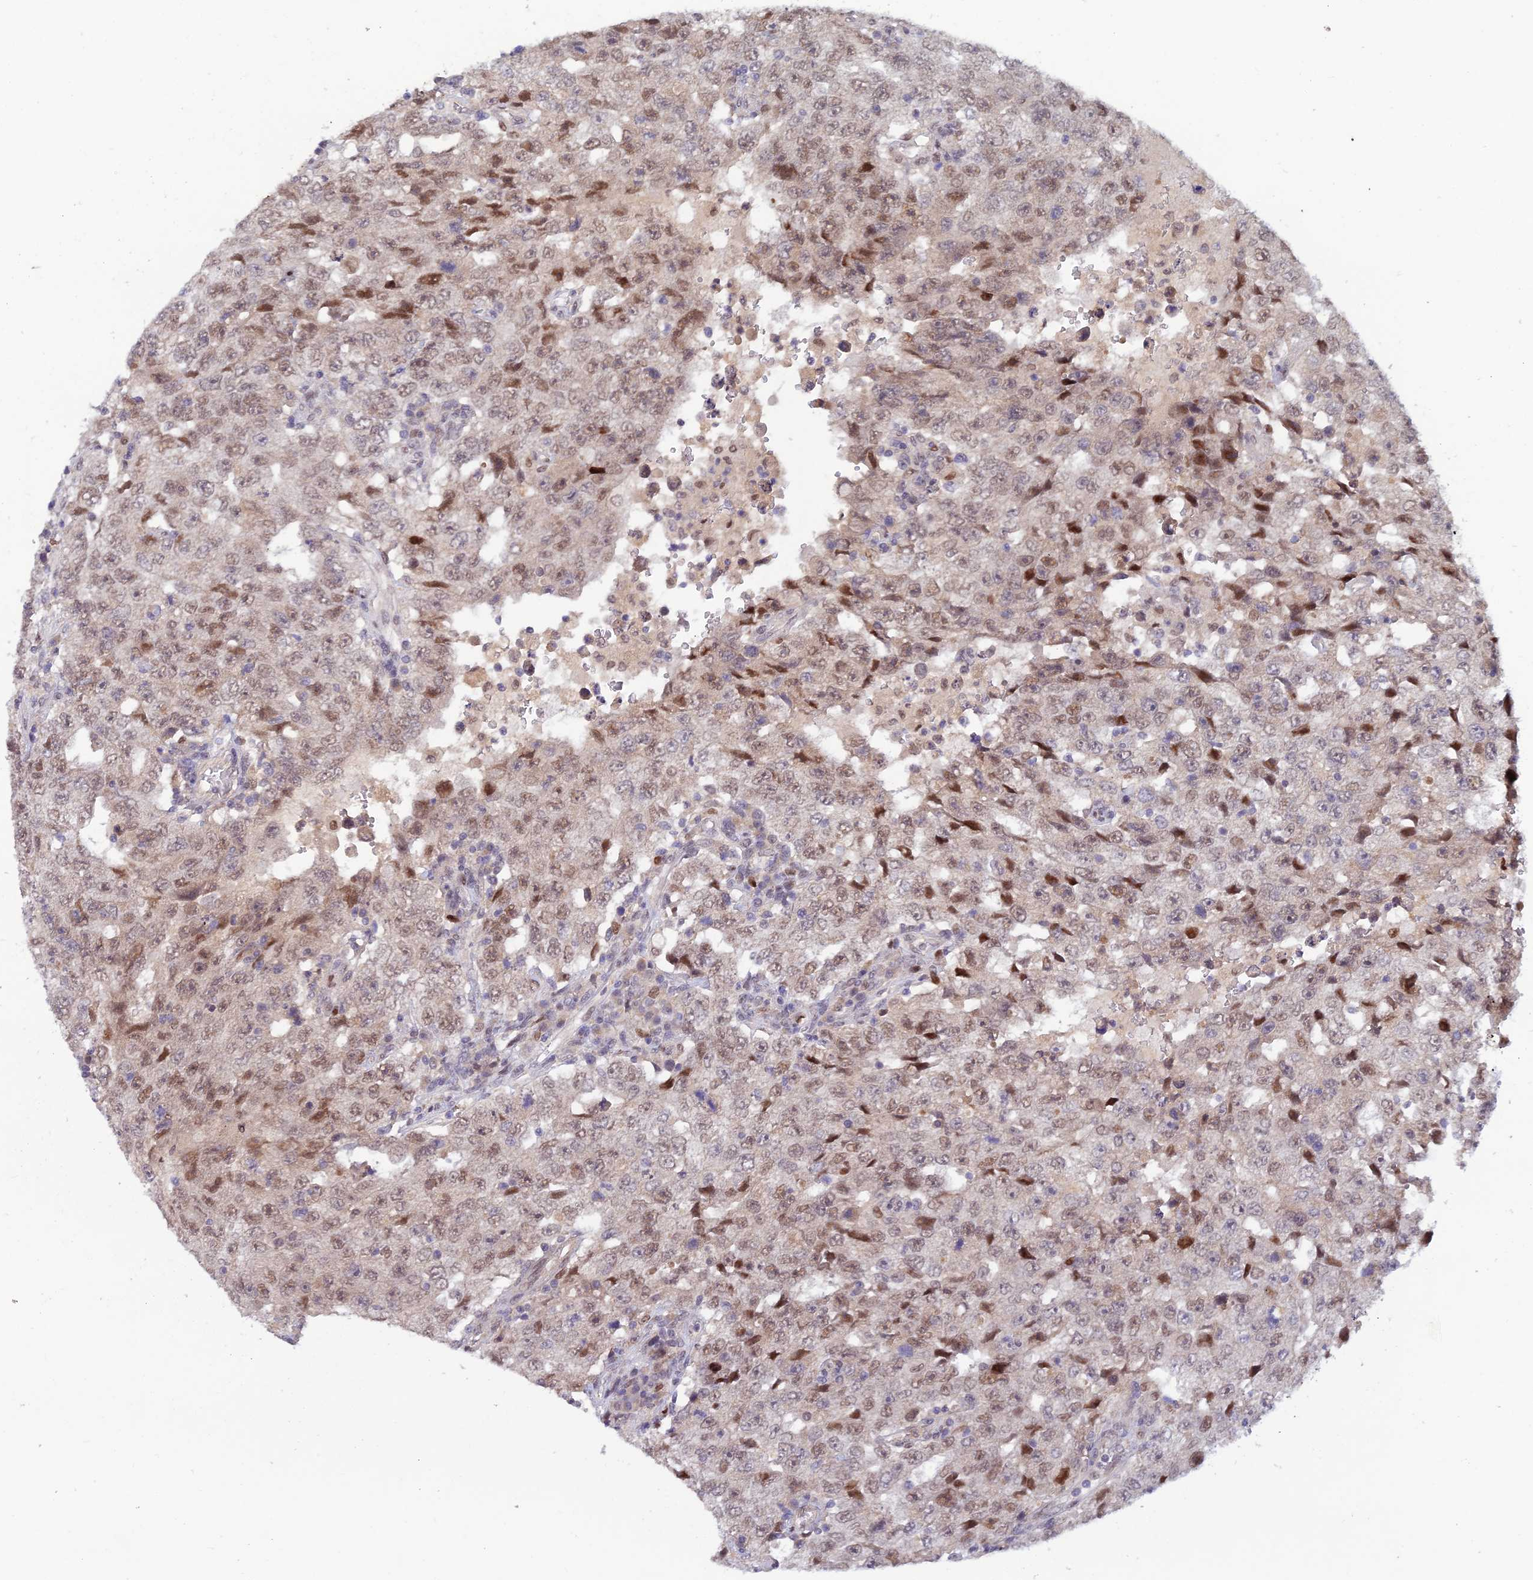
{"staining": {"intensity": "moderate", "quantity": ">75%", "location": "nuclear"}, "tissue": "testis cancer", "cell_type": "Tumor cells", "image_type": "cancer", "snomed": [{"axis": "morphology", "description": "Carcinoma, Embryonal, NOS"}, {"axis": "topography", "description": "Testis"}], "caption": "This micrograph shows embryonal carcinoma (testis) stained with IHC to label a protein in brown. The nuclear of tumor cells show moderate positivity for the protein. Nuclei are counter-stained blue.", "gene": "FASTKD5", "patient": {"sex": "male", "age": 26}}